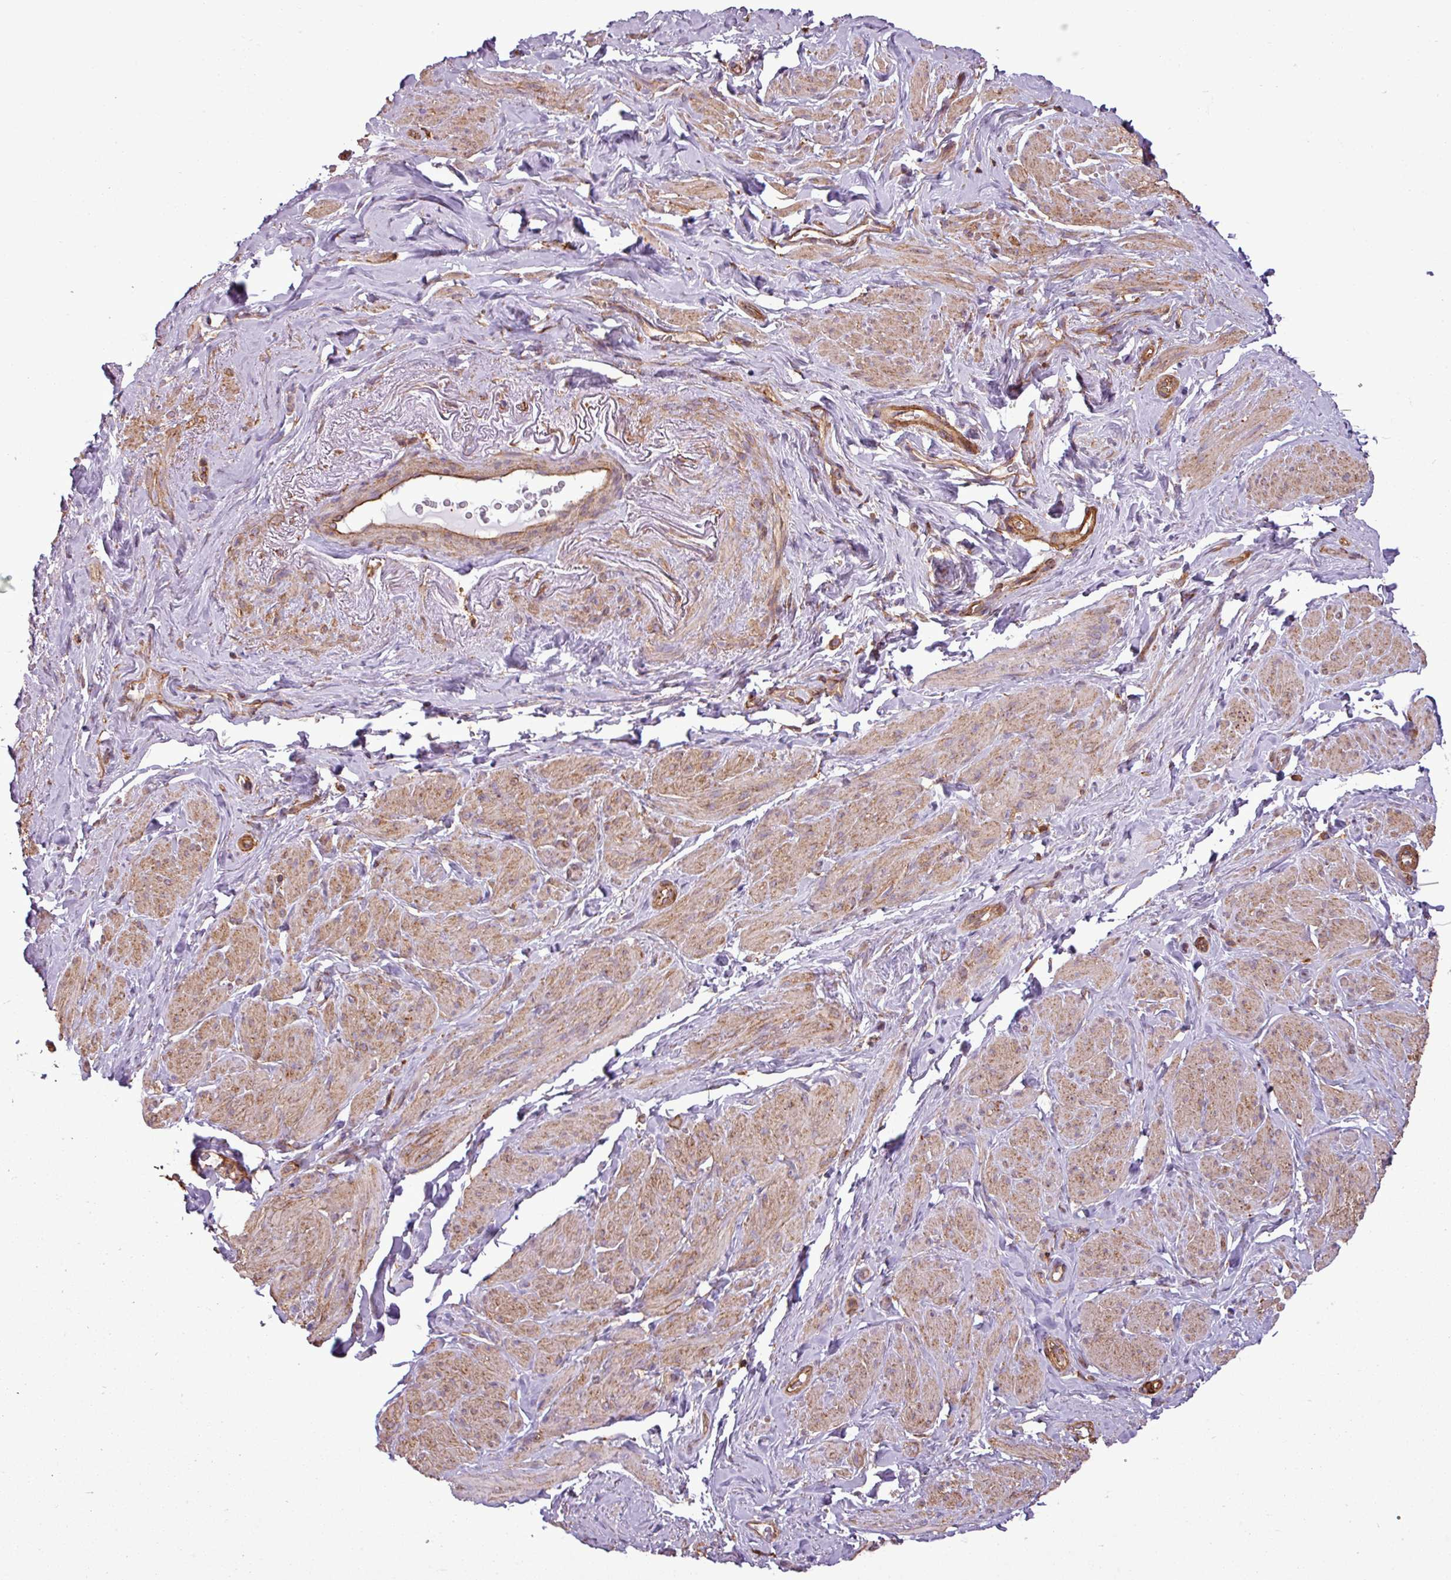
{"staining": {"intensity": "moderate", "quantity": "25%-75%", "location": "cytoplasmic/membranous"}, "tissue": "smooth muscle", "cell_type": "Smooth muscle cells", "image_type": "normal", "snomed": [{"axis": "morphology", "description": "Normal tissue, NOS"}, {"axis": "topography", "description": "Smooth muscle"}, {"axis": "topography", "description": "Peripheral nerve tissue"}], "caption": "Immunohistochemistry (IHC) micrograph of benign smooth muscle: human smooth muscle stained using IHC shows medium levels of moderate protein expression localized specifically in the cytoplasmic/membranous of smooth muscle cells, appearing as a cytoplasmic/membranous brown color.", "gene": "PACSIN2", "patient": {"sex": "male", "age": 69}}